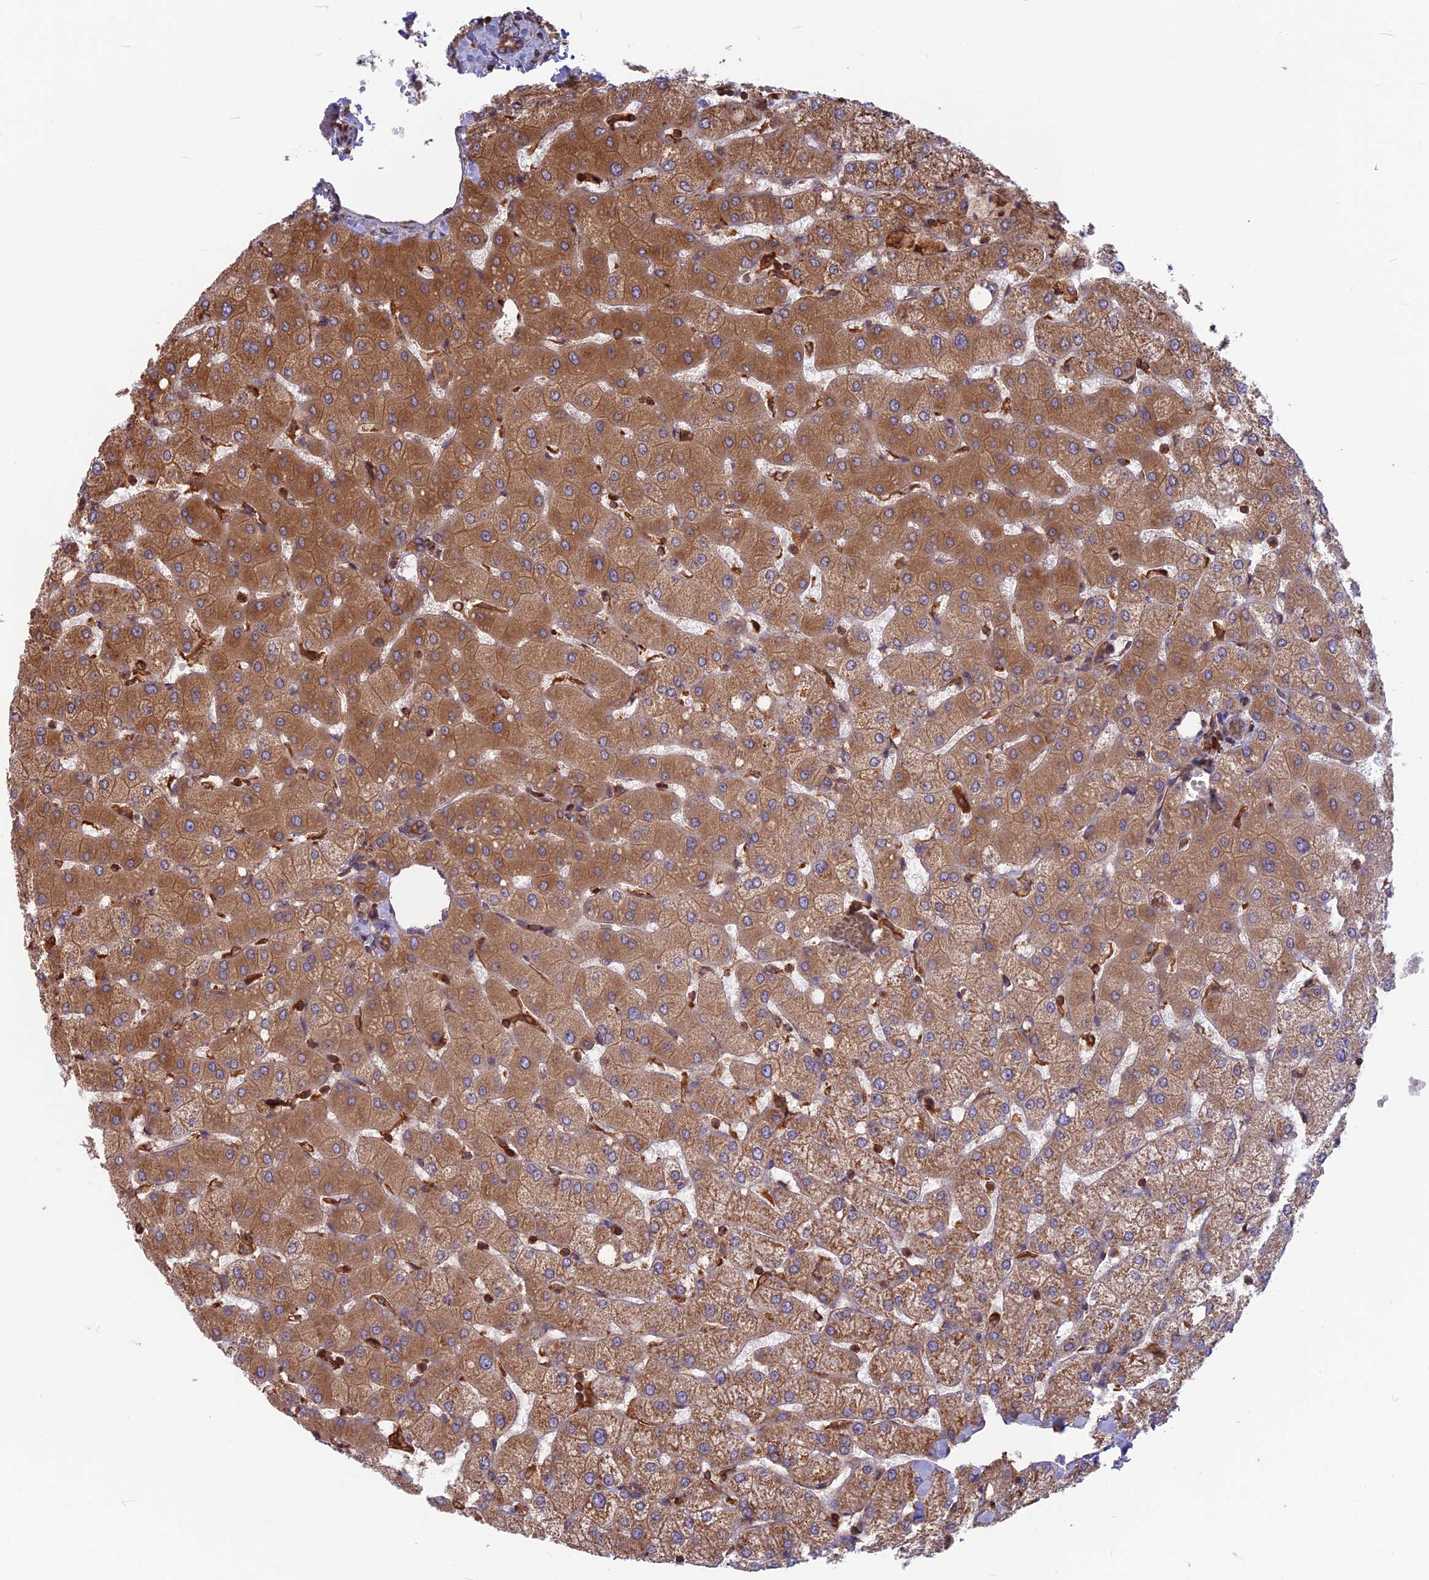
{"staining": {"intensity": "moderate", "quantity": ">75%", "location": "cytoplasmic/membranous"}, "tissue": "liver", "cell_type": "Cholangiocytes", "image_type": "normal", "snomed": [{"axis": "morphology", "description": "Normal tissue, NOS"}, {"axis": "topography", "description": "Liver"}], "caption": "A brown stain highlights moderate cytoplasmic/membranous expression of a protein in cholangiocytes of normal liver.", "gene": "WDR1", "patient": {"sex": "female", "age": 54}}